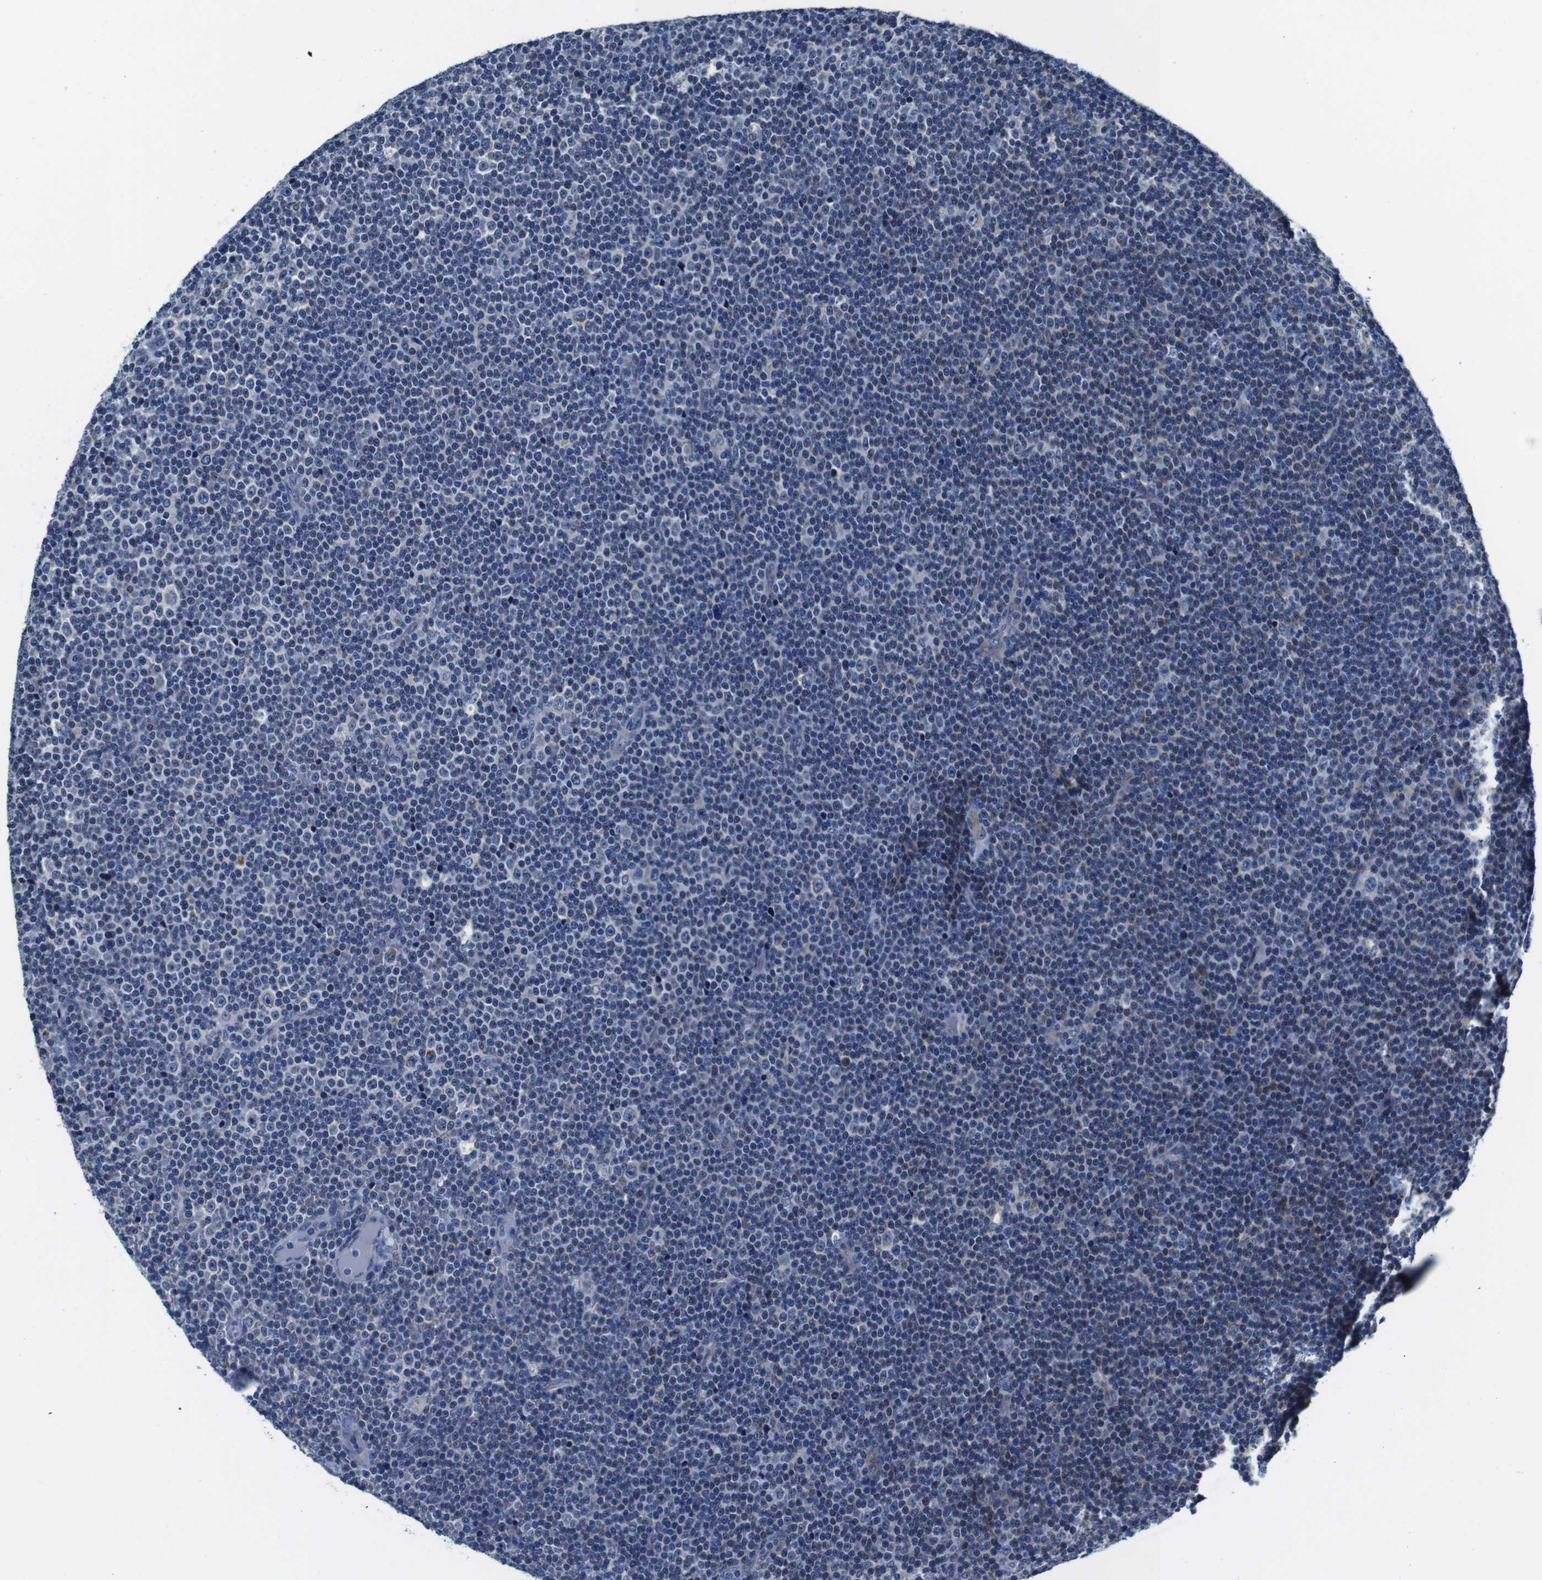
{"staining": {"intensity": "negative", "quantity": "none", "location": "none"}, "tissue": "lymphoma", "cell_type": "Tumor cells", "image_type": "cancer", "snomed": [{"axis": "morphology", "description": "Malignant lymphoma, non-Hodgkin's type, Low grade"}, {"axis": "topography", "description": "Lymph node"}], "caption": "Immunohistochemistry (IHC) of human low-grade malignant lymphoma, non-Hodgkin's type displays no staining in tumor cells.", "gene": "SNX19", "patient": {"sex": "female", "age": 67}}